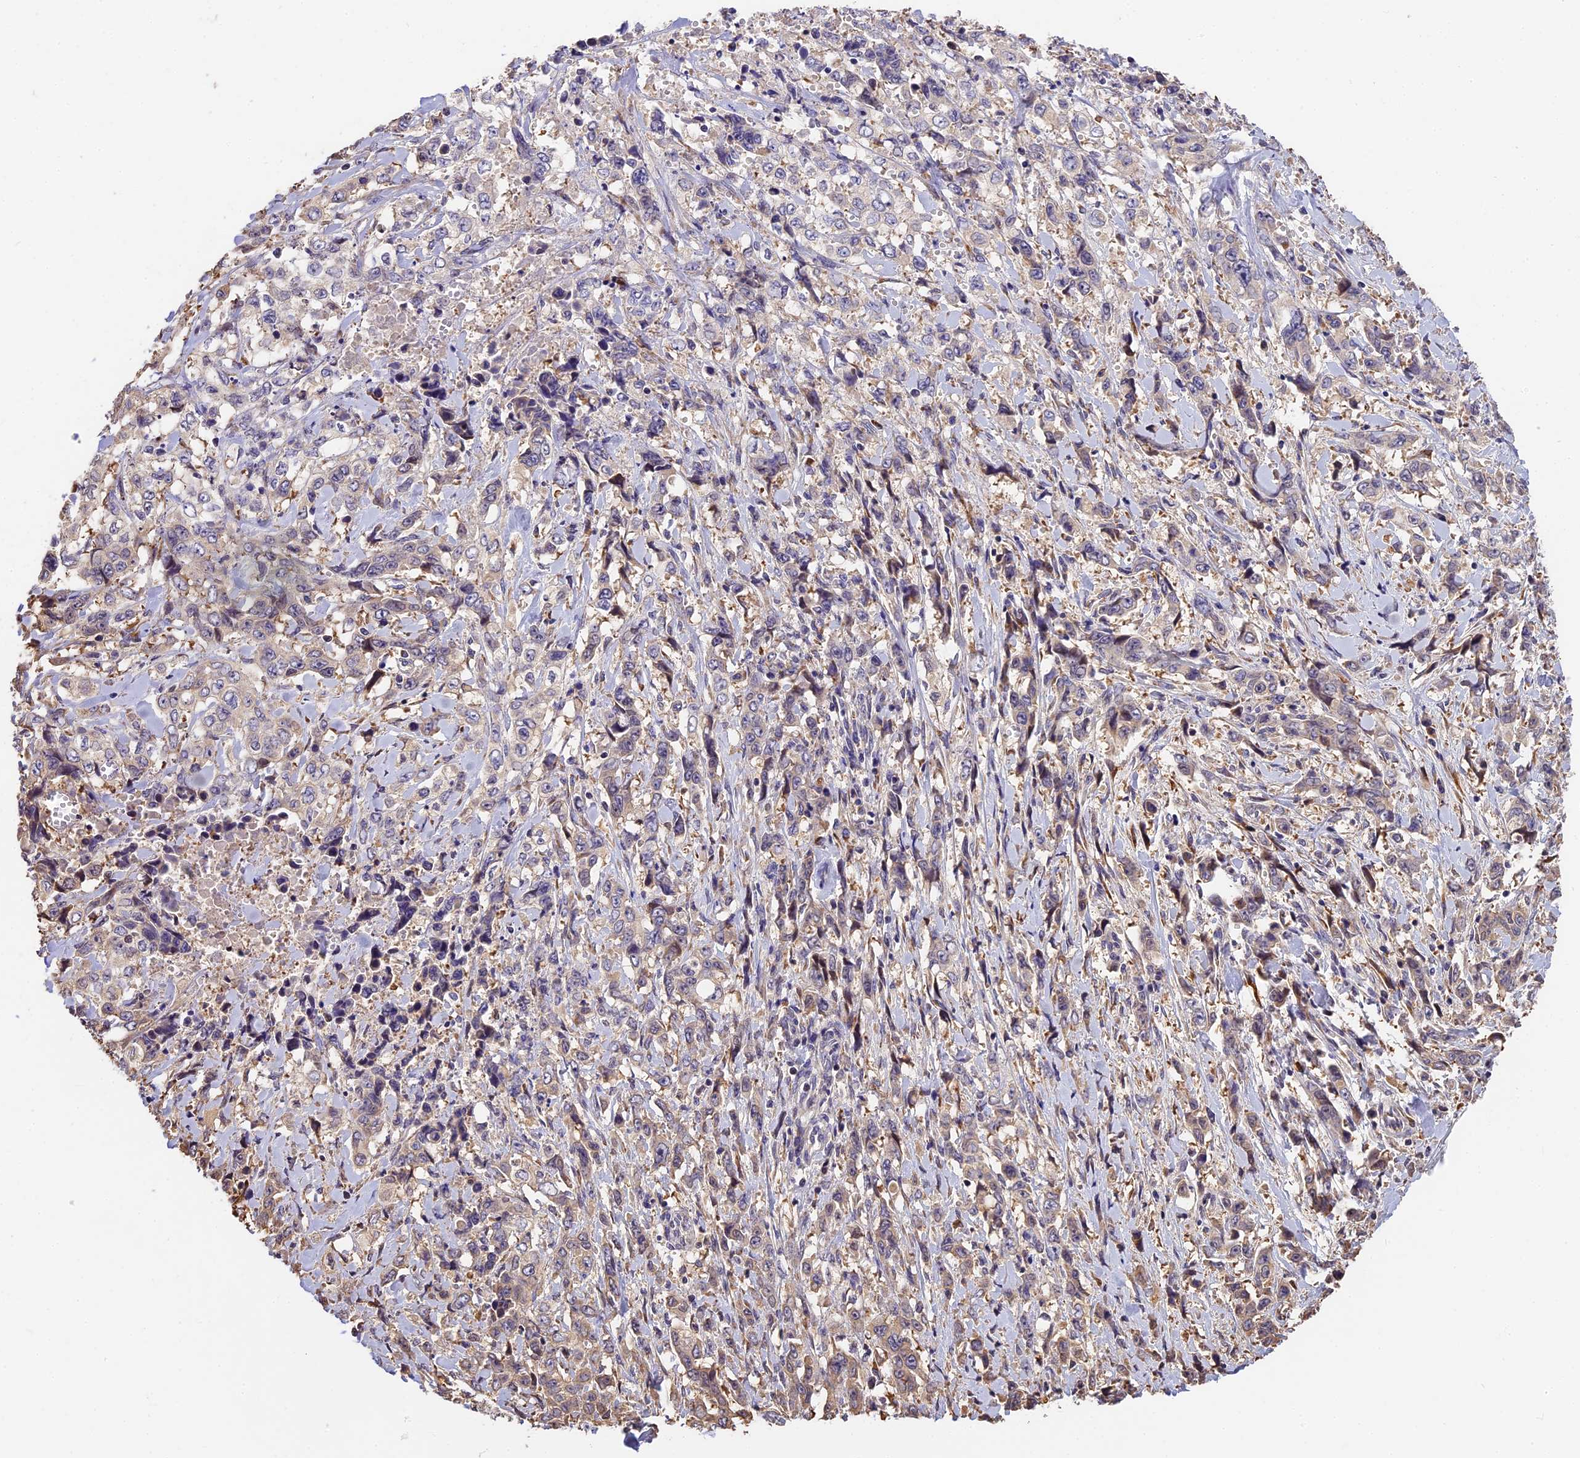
{"staining": {"intensity": "weak", "quantity": "25%-75%", "location": "cytoplasmic/membranous"}, "tissue": "stomach cancer", "cell_type": "Tumor cells", "image_type": "cancer", "snomed": [{"axis": "morphology", "description": "Adenocarcinoma, NOS"}, {"axis": "topography", "description": "Stomach, upper"}], "caption": "IHC (DAB) staining of human adenocarcinoma (stomach) reveals weak cytoplasmic/membranous protein staining in about 25%-75% of tumor cells.", "gene": "BSCL2", "patient": {"sex": "male", "age": 62}}